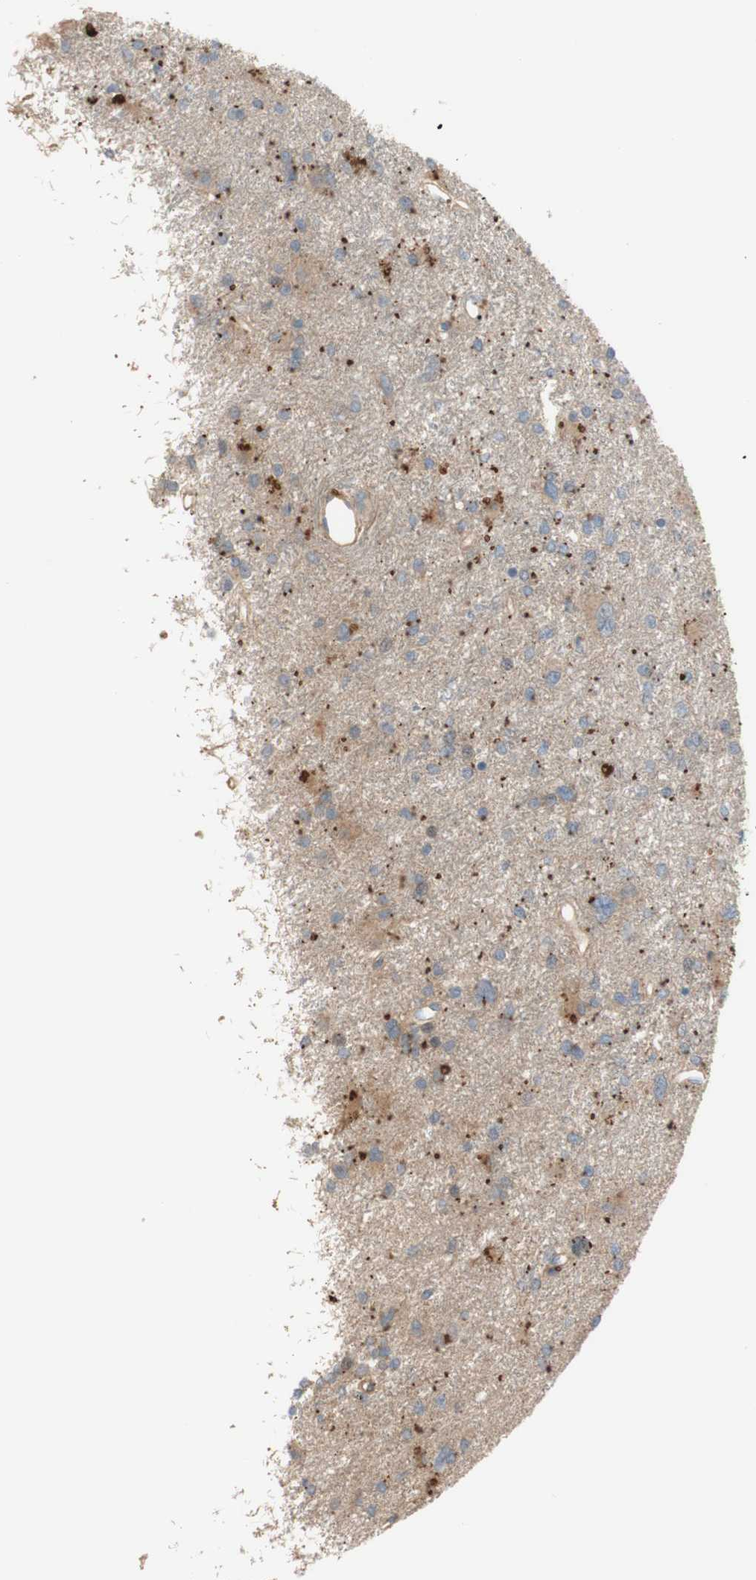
{"staining": {"intensity": "weak", "quantity": "25%-75%", "location": "cytoplasmic/membranous"}, "tissue": "glioma", "cell_type": "Tumor cells", "image_type": "cancer", "snomed": [{"axis": "morphology", "description": "Glioma, malignant, High grade"}, {"axis": "topography", "description": "Brain"}], "caption": "An immunohistochemistry image of neoplastic tissue is shown. Protein staining in brown highlights weak cytoplasmic/membranous positivity in malignant glioma (high-grade) within tumor cells.", "gene": "PTPN21", "patient": {"sex": "female", "age": 59}}